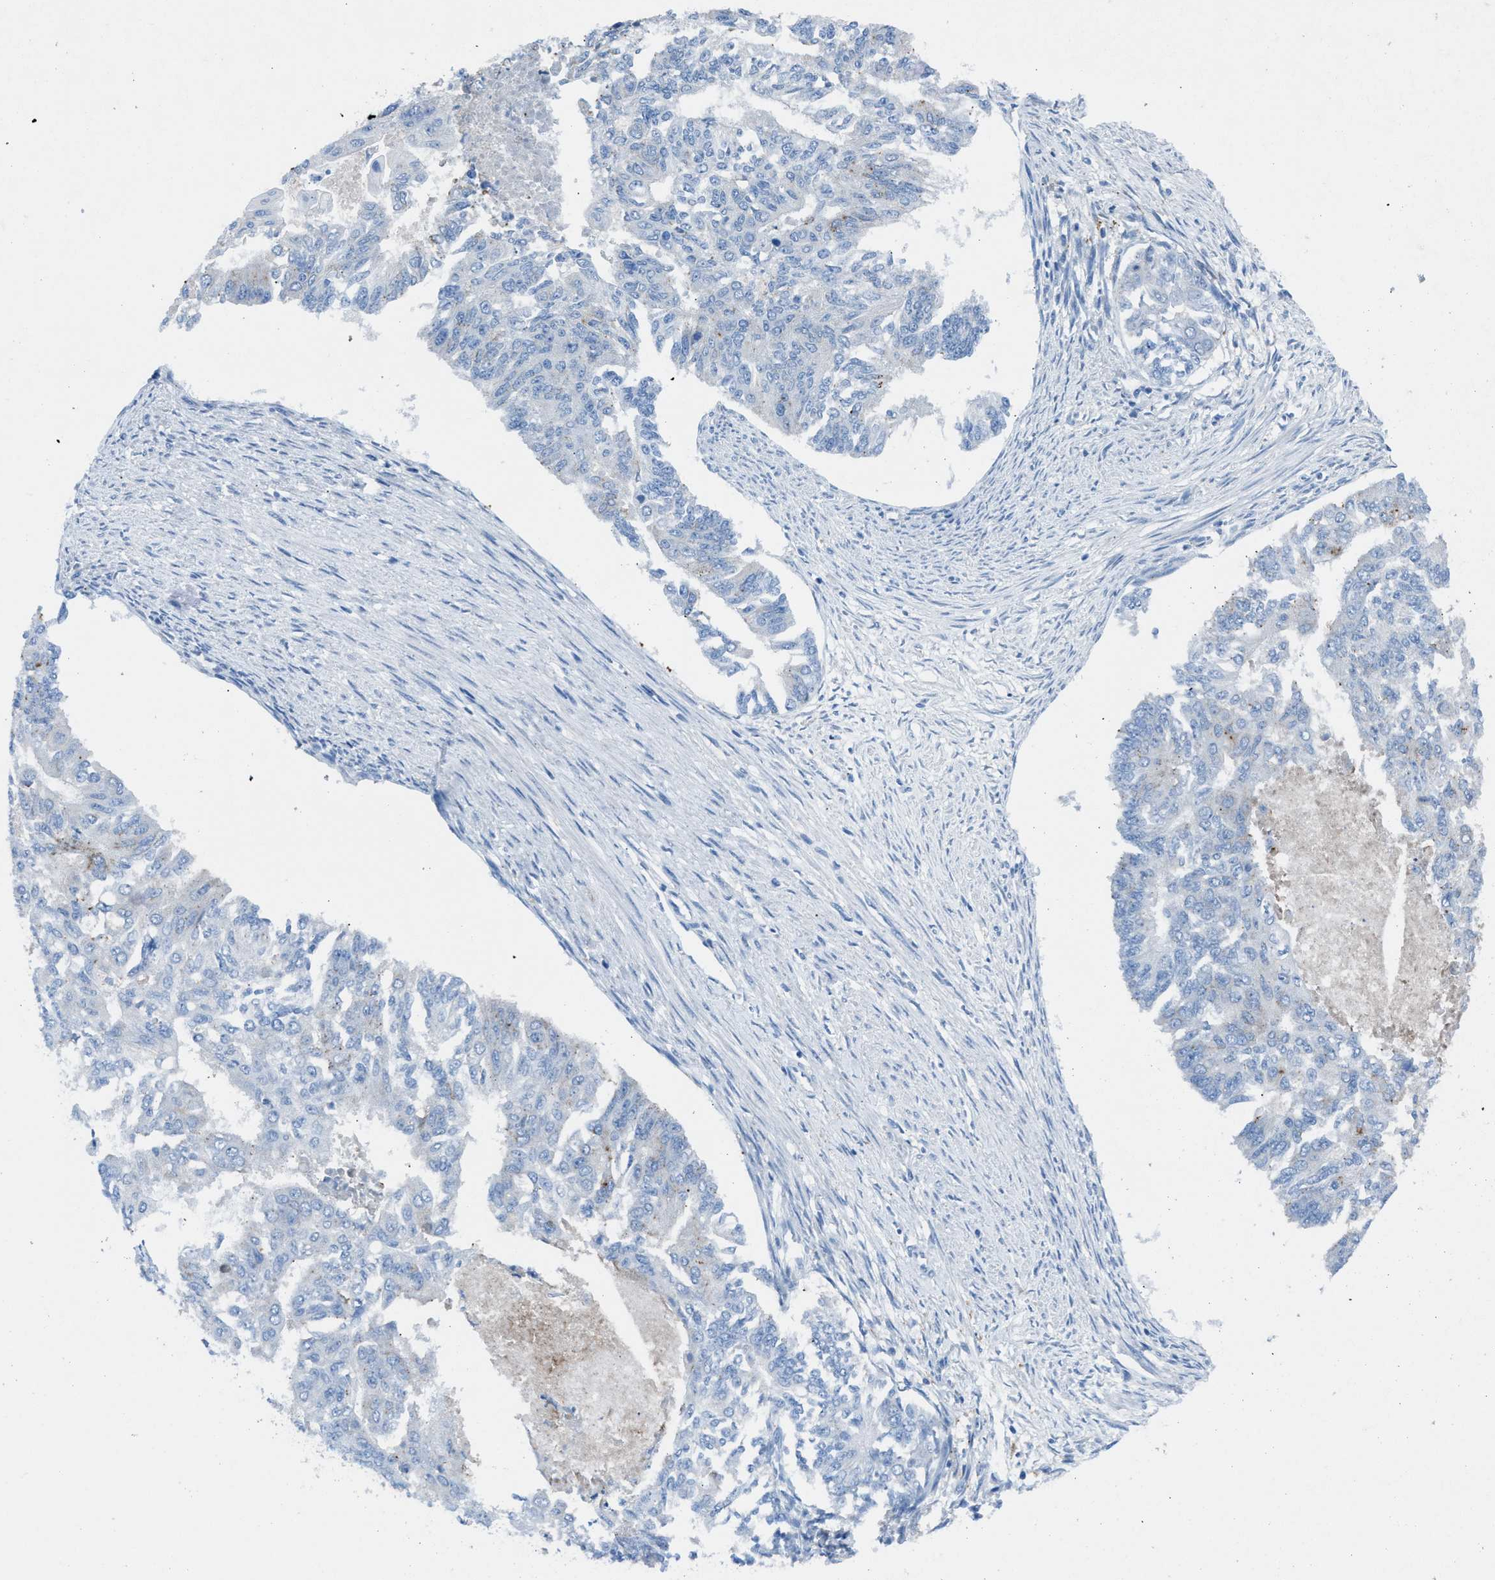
{"staining": {"intensity": "negative", "quantity": "none", "location": "none"}, "tissue": "endometrial cancer", "cell_type": "Tumor cells", "image_type": "cancer", "snomed": [{"axis": "morphology", "description": "Adenocarcinoma, NOS"}, {"axis": "topography", "description": "Endometrium"}], "caption": "Tumor cells show no significant protein positivity in endometrial cancer.", "gene": "CD1B", "patient": {"sex": "female", "age": 32}}